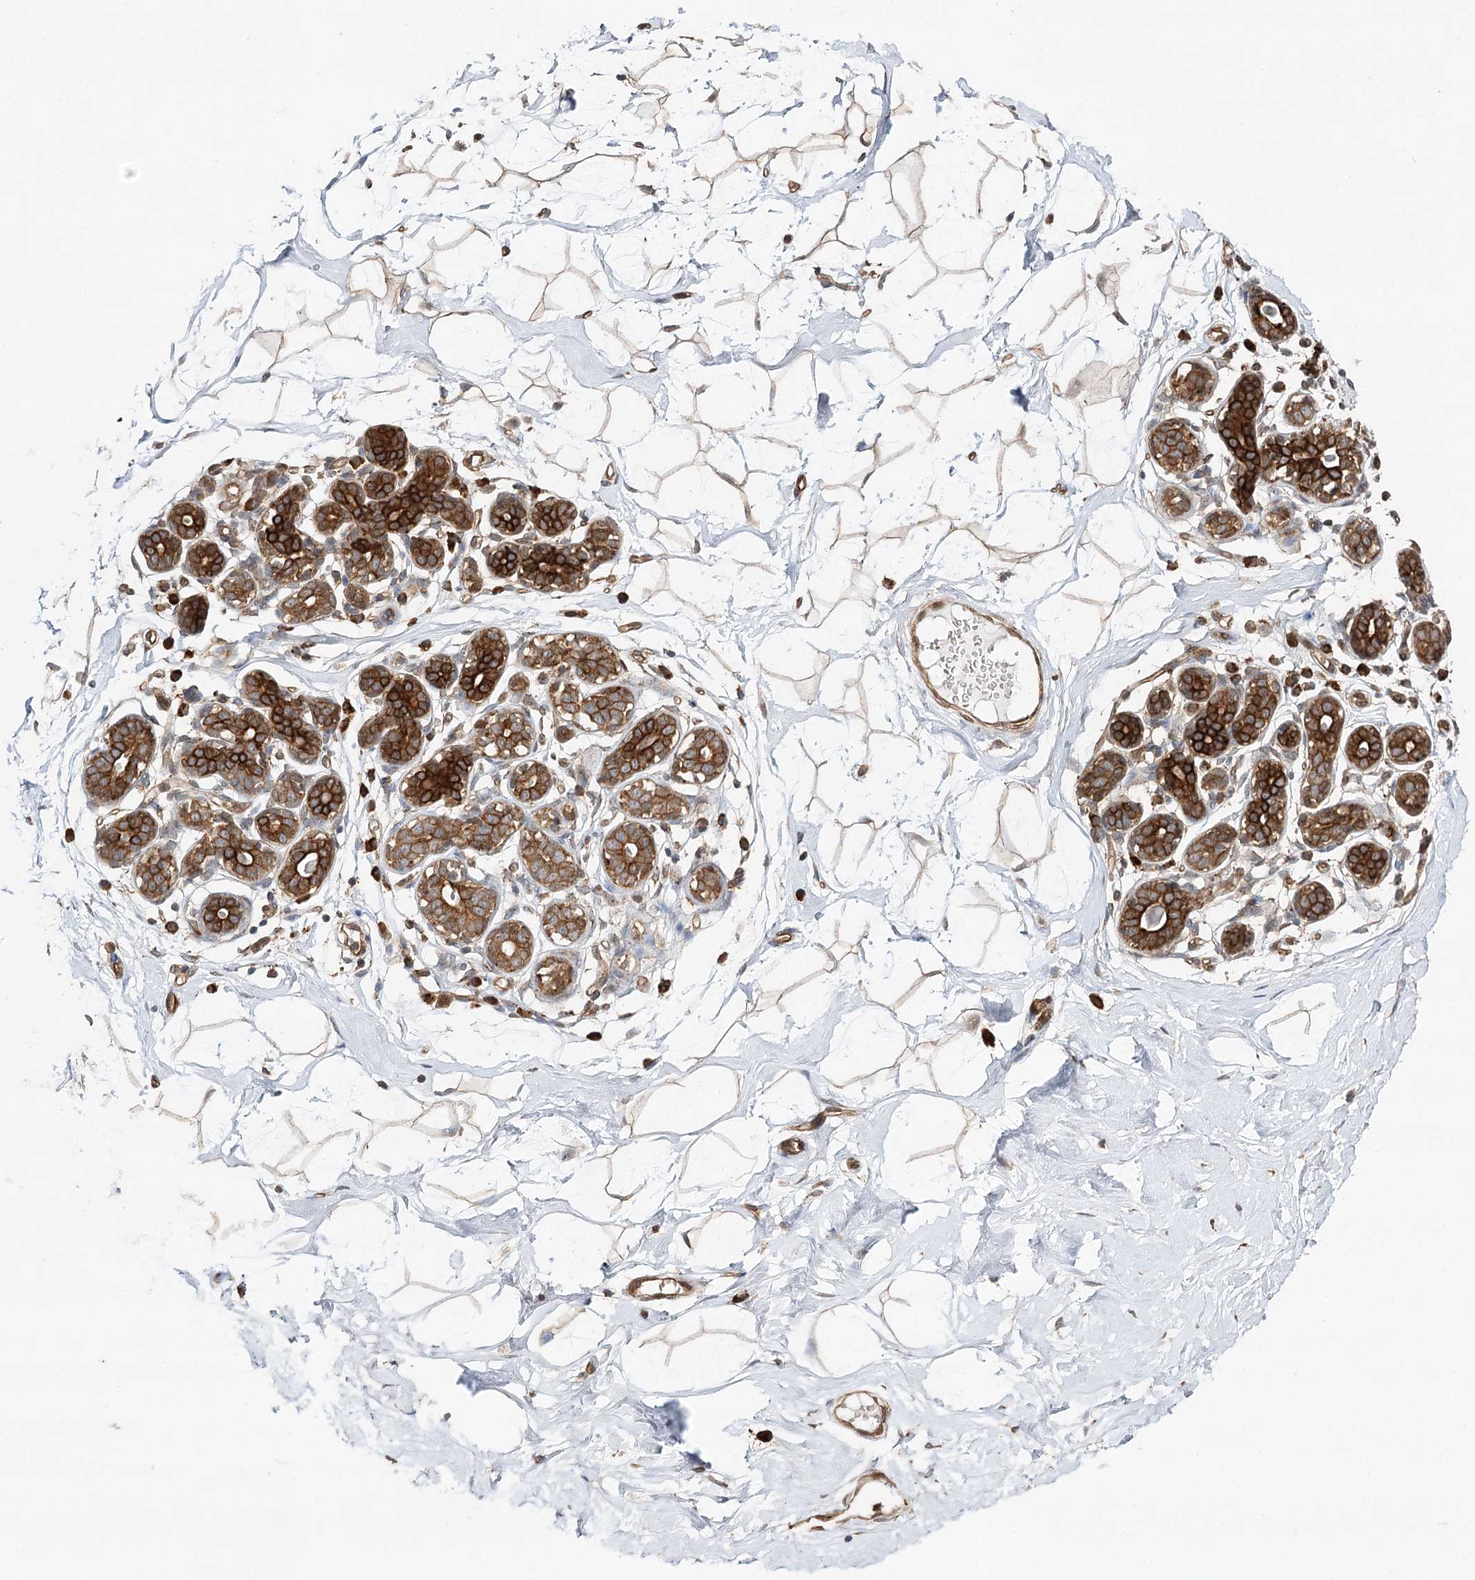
{"staining": {"intensity": "moderate", "quantity": "25%-75%", "location": "cytoplasmic/membranous,nuclear"}, "tissue": "breast", "cell_type": "Adipocytes", "image_type": "normal", "snomed": [{"axis": "morphology", "description": "Normal tissue, NOS"}, {"axis": "topography", "description": "Breast"}], "caption": "High-power microscopy captured an immunohistochemistry histopathology image of benign breast, revealing moderate cytoplasmic/membranous,nuclear expression in approximately 25%-75% of adipocytes.", "gene": "DNAJB14", "patient": {"sex": "female", "age": 23}}